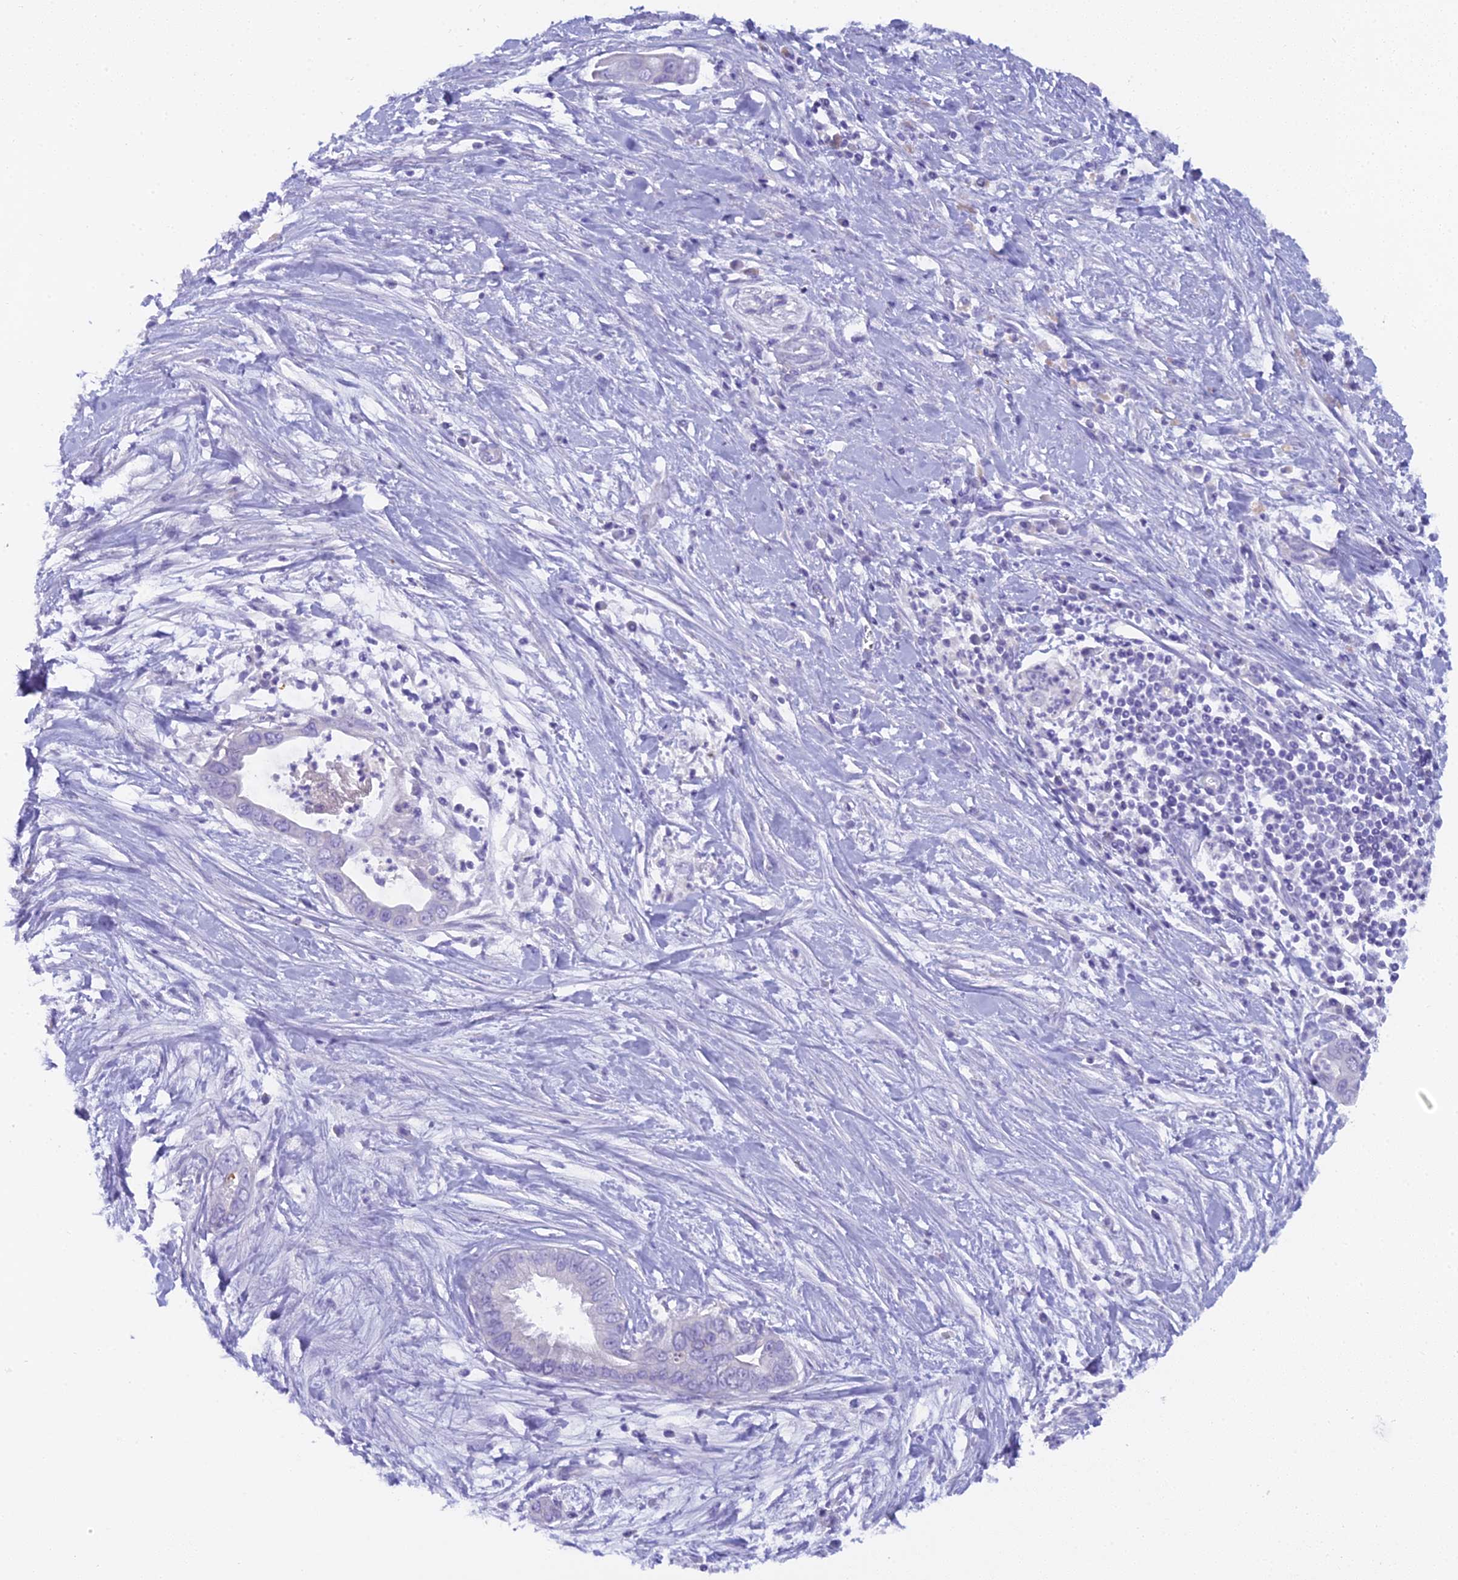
{"staining": {"intensity": "negative", "quantity": "none", "location": "none"}, "tissue": "pancreatic cancer", "cell_type": "Tumor cells", "image_type": "cancer", "snomed": [{"axis": "morphology", "description": "Adenocarcinoma, NOS"}, {"axis": "topography", "description": "Pancreas"}], "caption": "Immunohistochemistry micrograph of human pancreatic cancer stained for a protein (brown), which shows no staining in tumor cells.", "gene": "UNC80", "patient": {"sex": "male", "age": 75}}